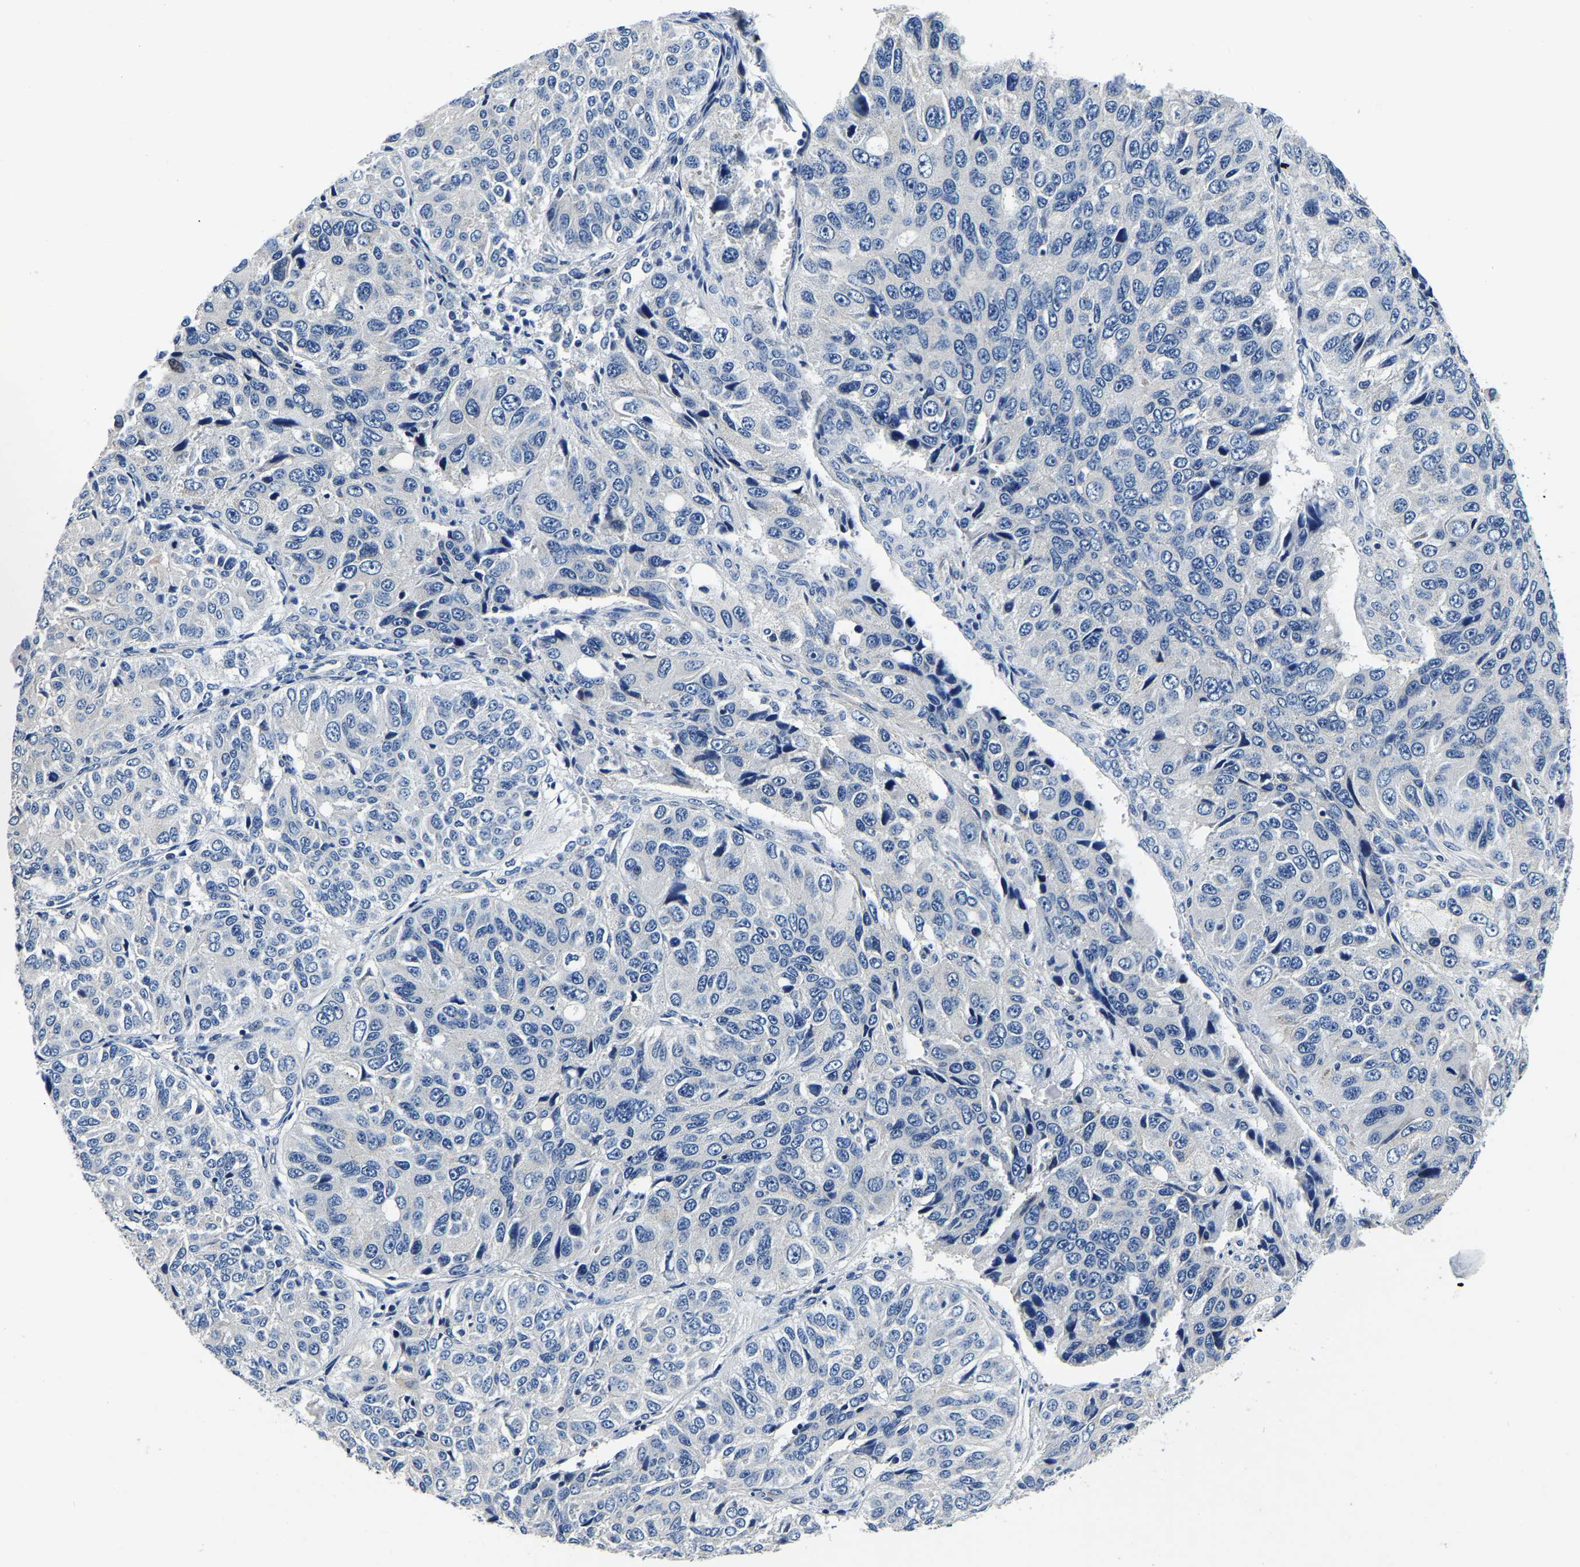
{"staining": {"intensity": "negative", "quantity": "none", "location": "none"}, "tissue": "ovarian cancer", "cell_type": "Tumor cells", "image_type": "cancer", "snomed": [{"axis": "morphology", "description": "Carcinoma, endometroid"}, {"axis": "topography", "description": "Ovary"}], "caption": "Immunohistochemical staining of ovarian cancer (endometroid carcinoma) demonstrates no significant positivity in tumor cells.", "gene": "KCTD17", "patient": {"sex": "female", "age": 51}}